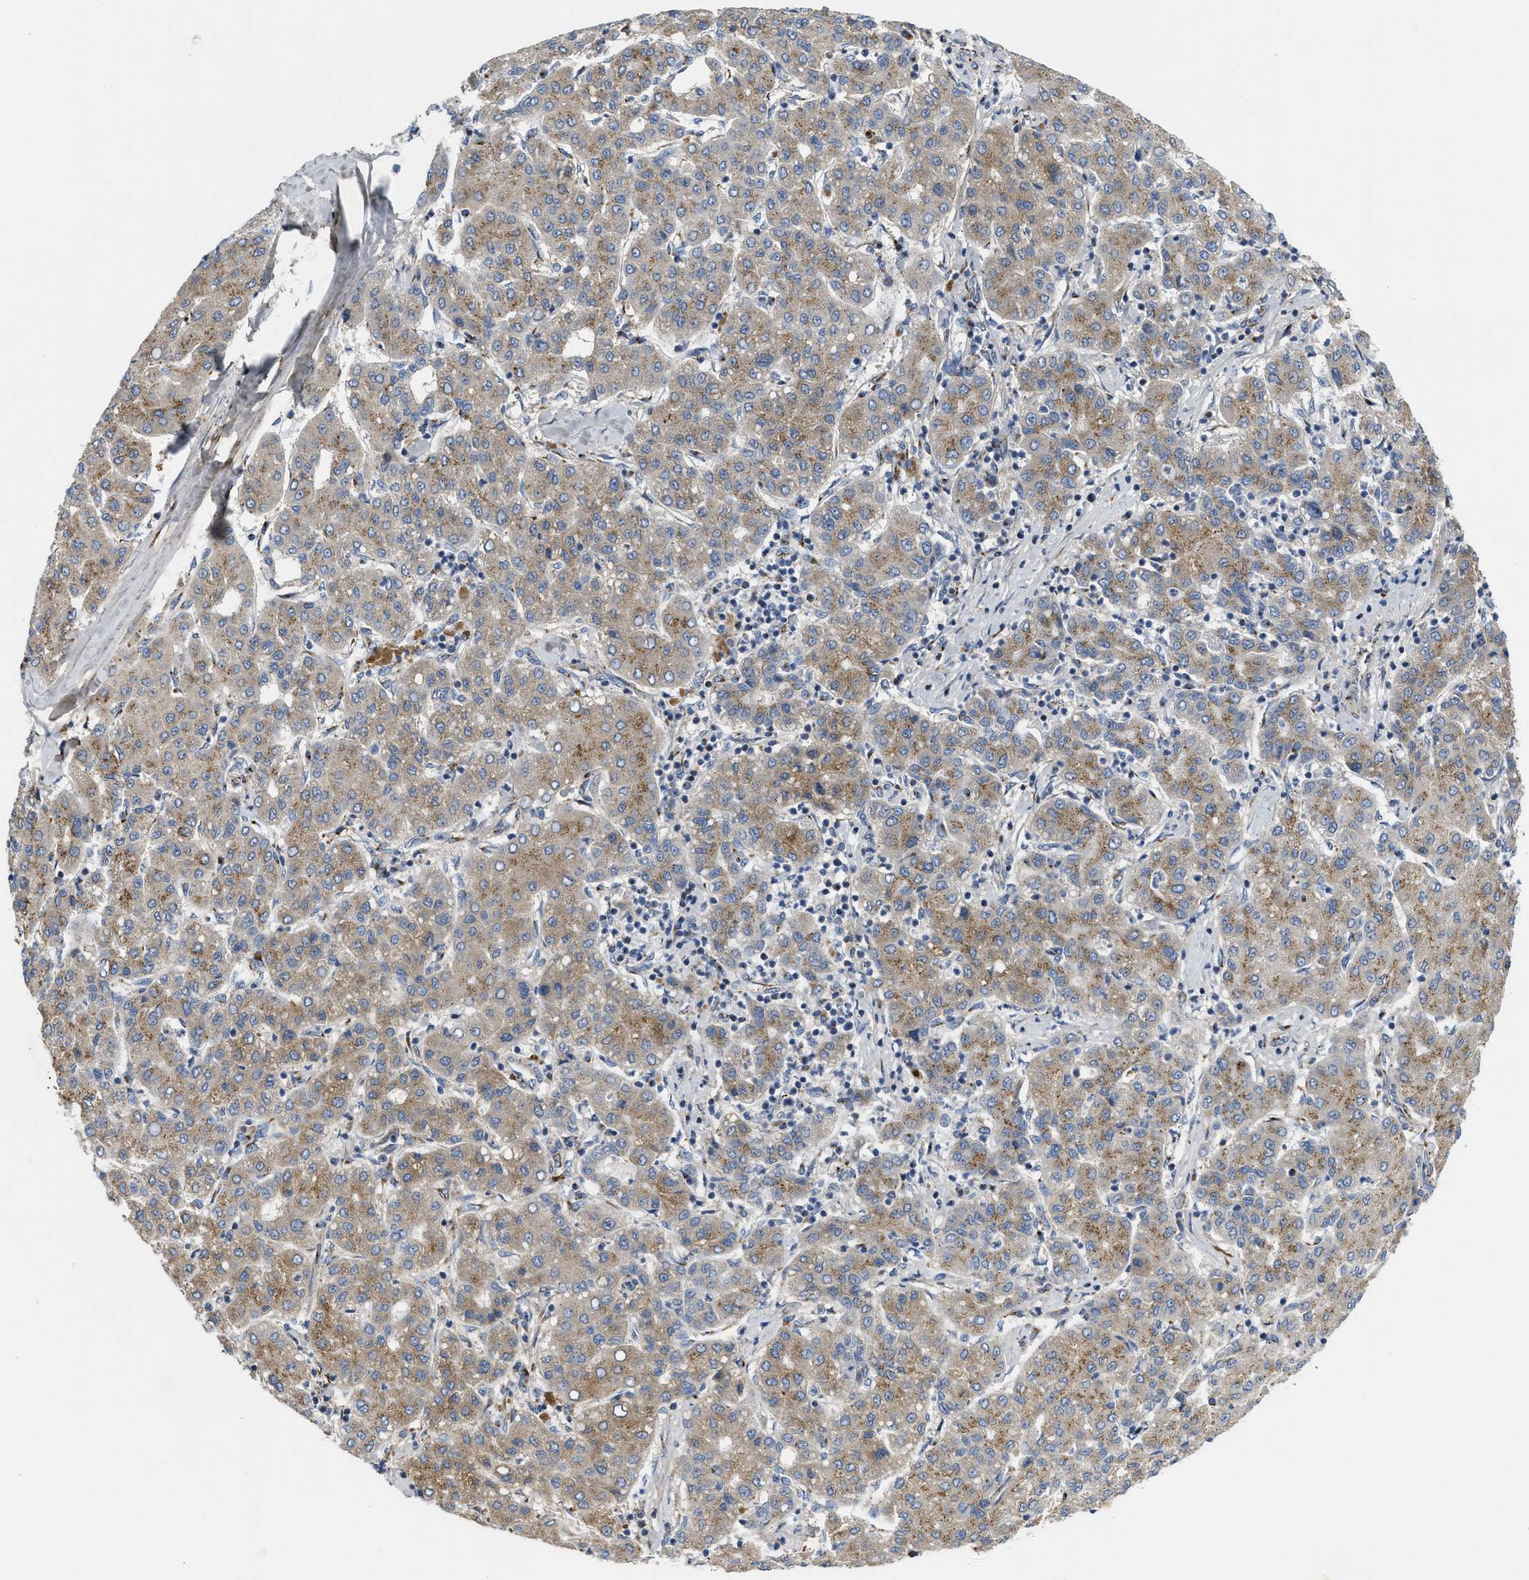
{"staining": {"intensity": "moderate", "quantity": "25%-75%", "location": "cytoplasmic/membranous"}, "tissue": "liver cancer", "cell_type": "Tumor cells", "image_type": "cancer", "snomed": [{"axis": "morphology", "description": "Carcinoma, Hepatocellular, NOS"}, {"axis": "topography", "description": "Liver"}], "caption": "This is an image of IHC staining of liver hepatocellular carcinoma, which shows moderate staining in the cytoplasmic/membranous of tumor cells.", "gene": "ZNF70", "patient": {"sex": "male", "age": 65}}